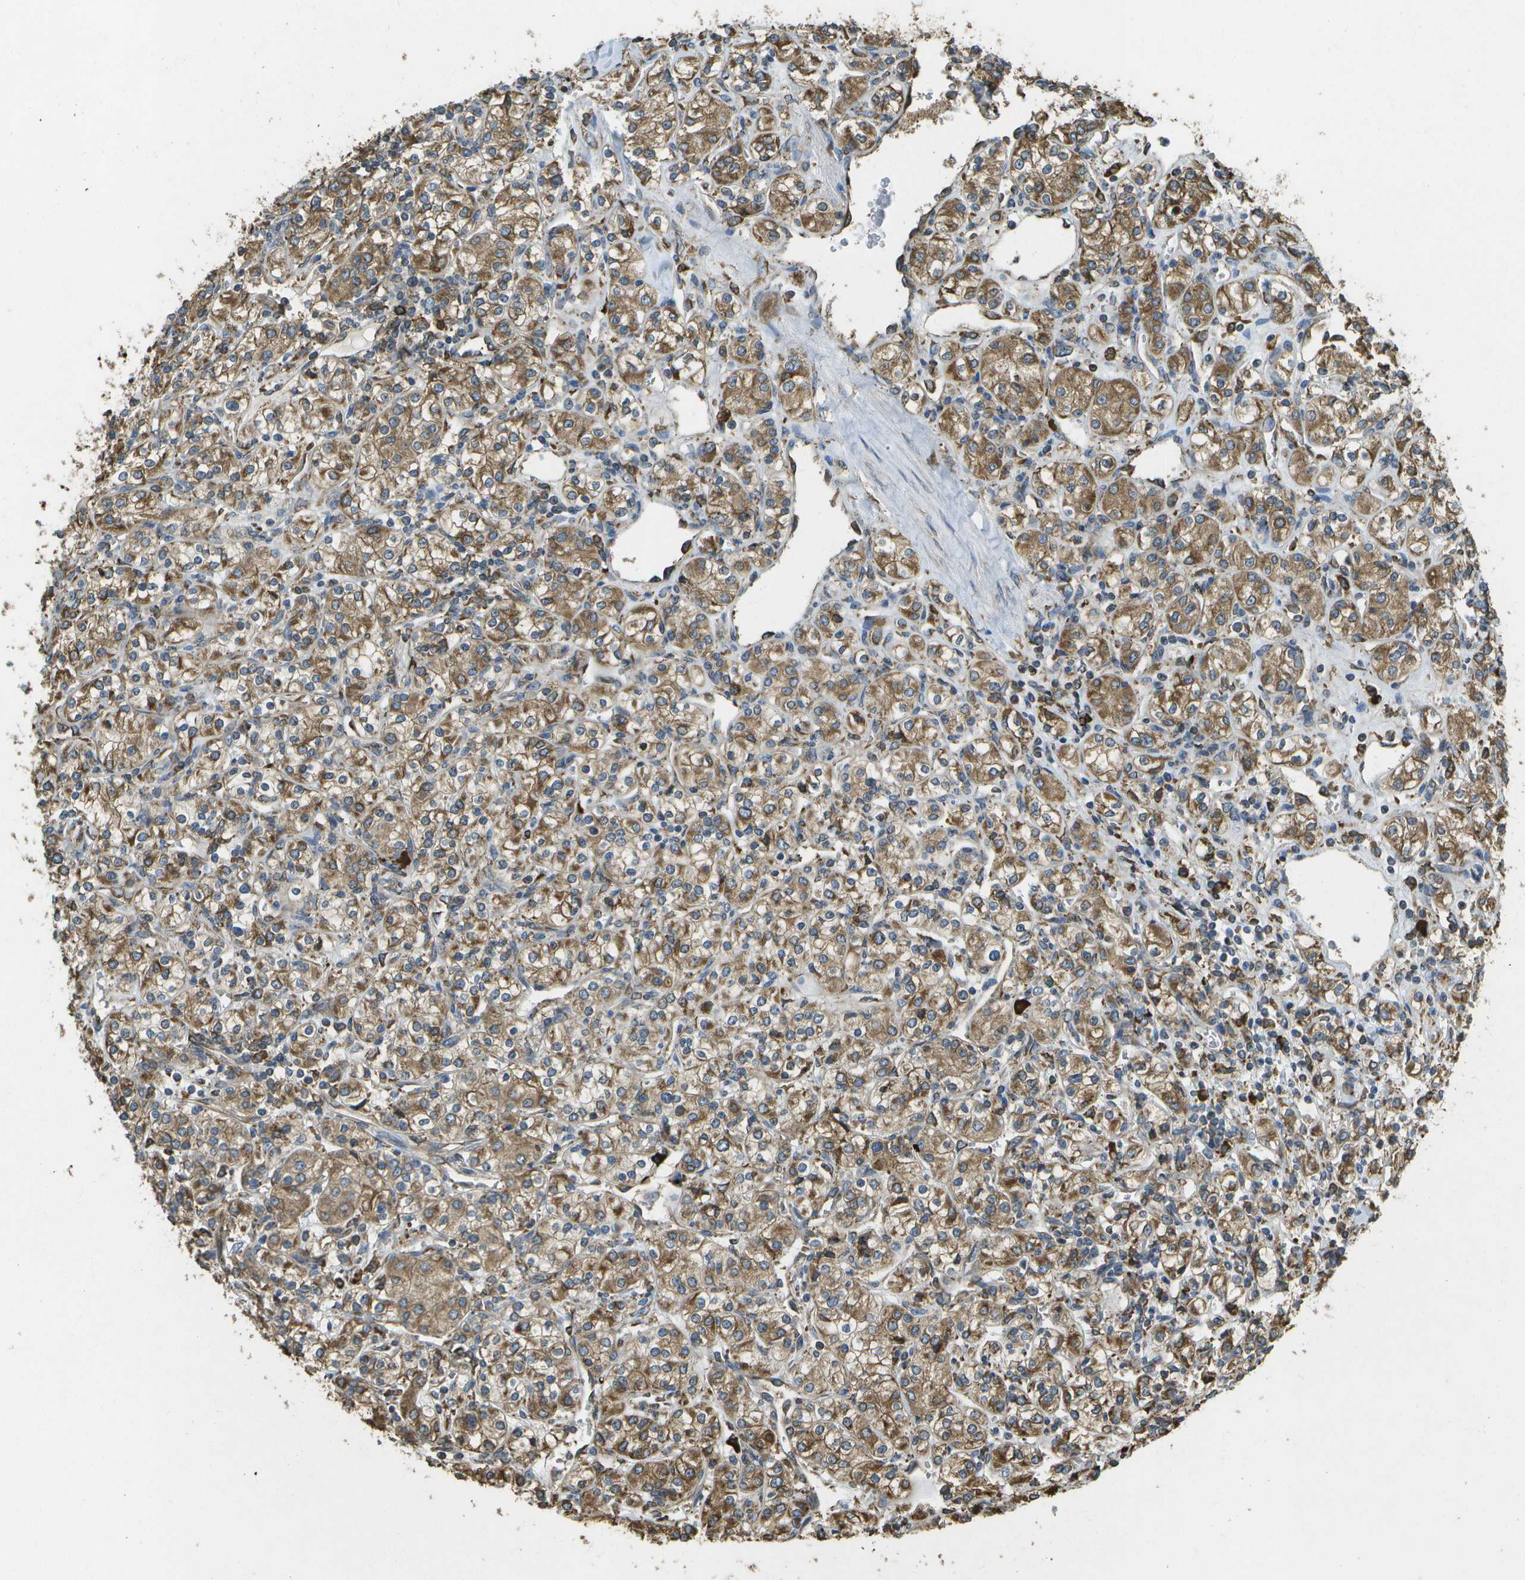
{"staining": {"intensity": "moderate", "quantity": ">75%", "location": "cytoplasmic/membranous"}, "tissue": "renal cancer", "cell_type": "Tumor cells", "image_type": "cancer", "snomed": [{"axis": "morphology", "description": "Adenocarcinoma, NOS"}, {"axis": "topography", "description": "Kidney"}], "caption": "DAB (3,3'-diaminobenzidine) immunohistochemical staining of human renal cancer (adenocarcinoma) reveals moderate cytoplasmic/membranous protein staining in about >75% of tumor cells.", "gene": "PDIA4", "patient": {"sex": "male", "age": 77}}